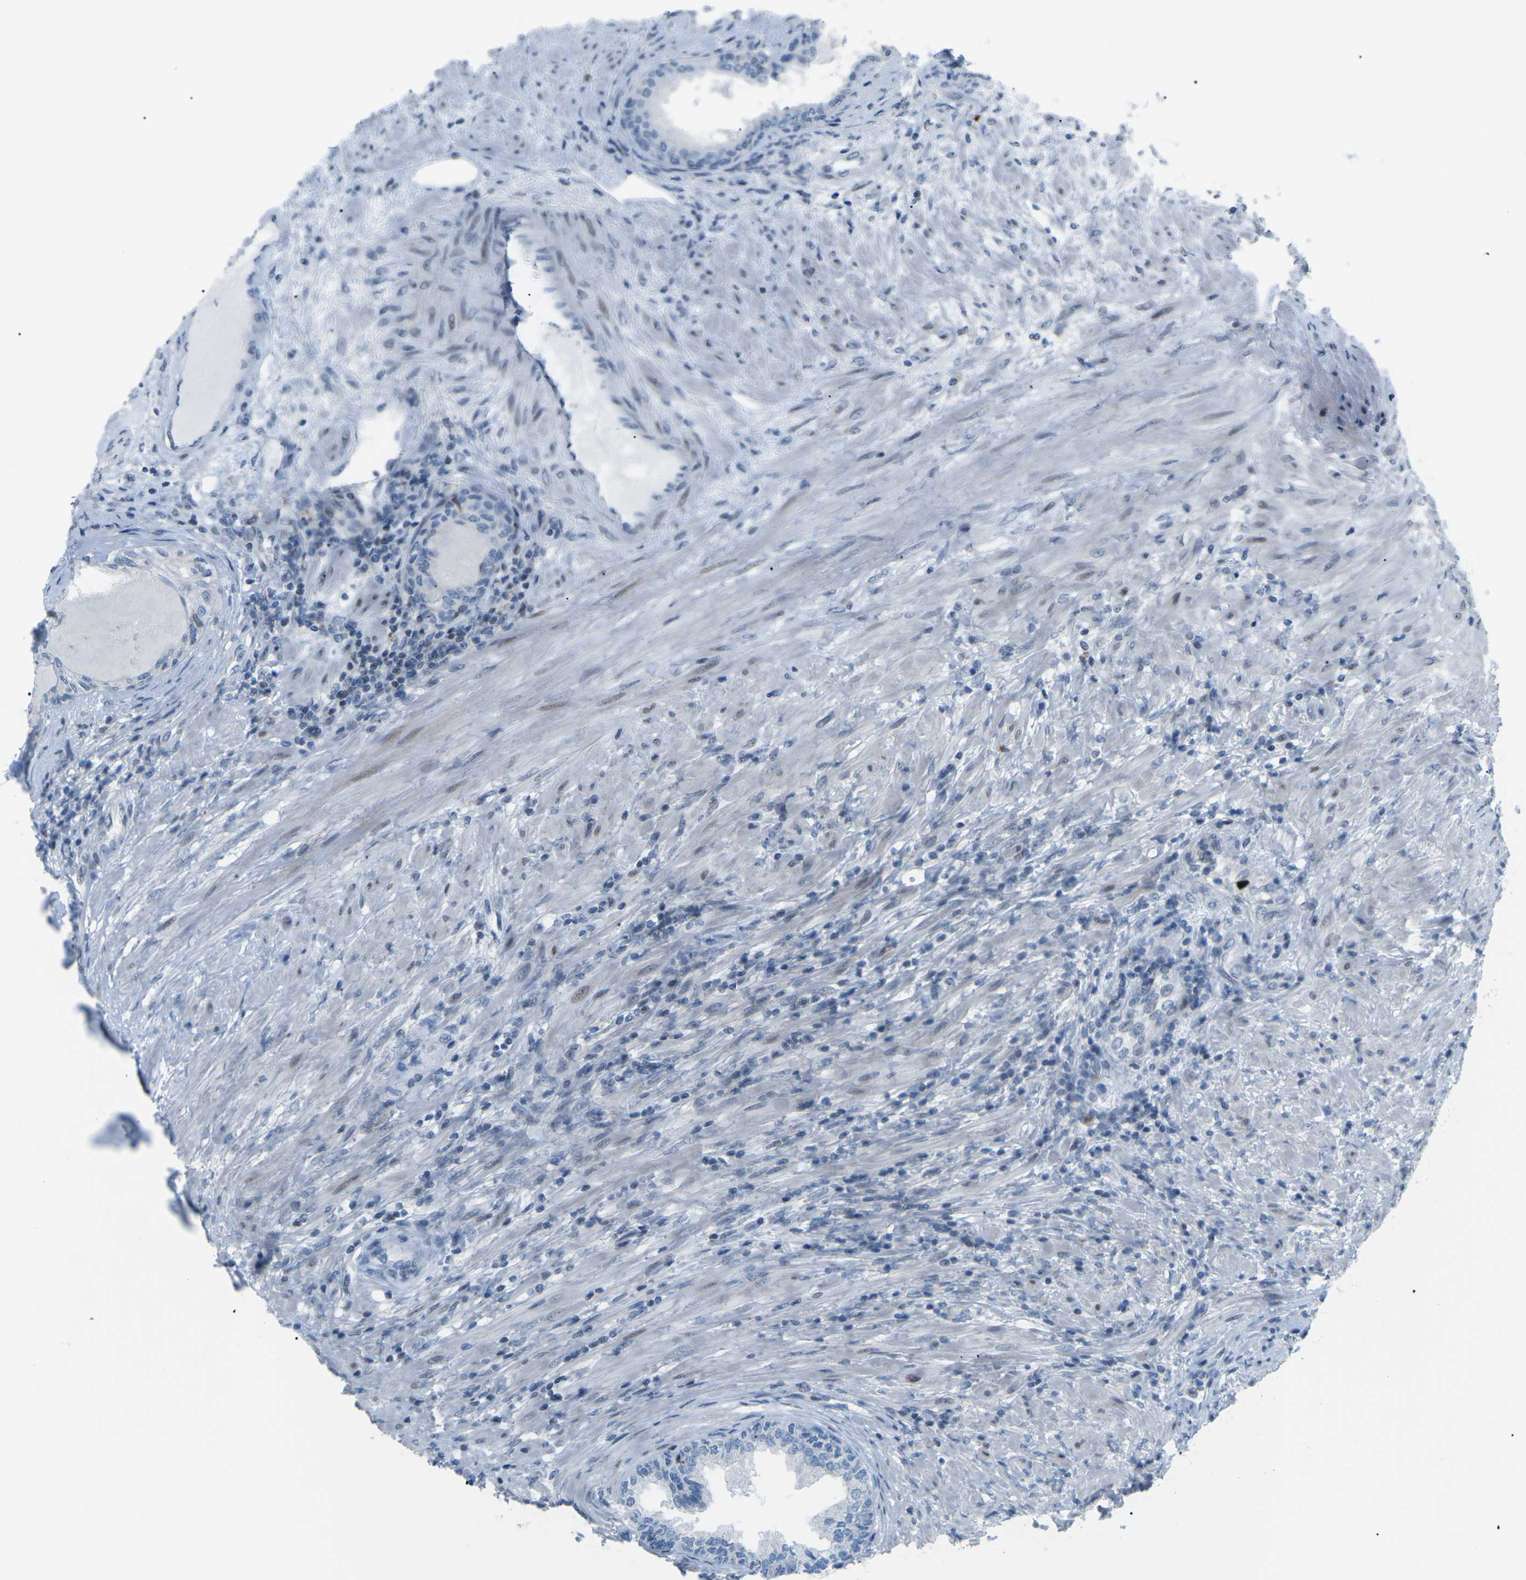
{"staining": {"intensity": "negative", "quantity": "none", "location": "none"}, "tissue": "prostate", "cell_type": "Glandular cells", "image_type": "normal", "snomed": [{"axis": "morphology", "description": "Normal tissue, NOS"}, {"axis": "topography", "description": "Prostate"}], "caption": "The image displays no staining of glandular cells in benign prostate. The staining was performed using DAB (3,3'-diaminobenzidine) to visualize the protein expression in brown, while the nuclei were stained in blue with hematoxylin (Magnification: 20x).", "gene": "MBNL1", "patient": {"sex": "male", "age": 76}}